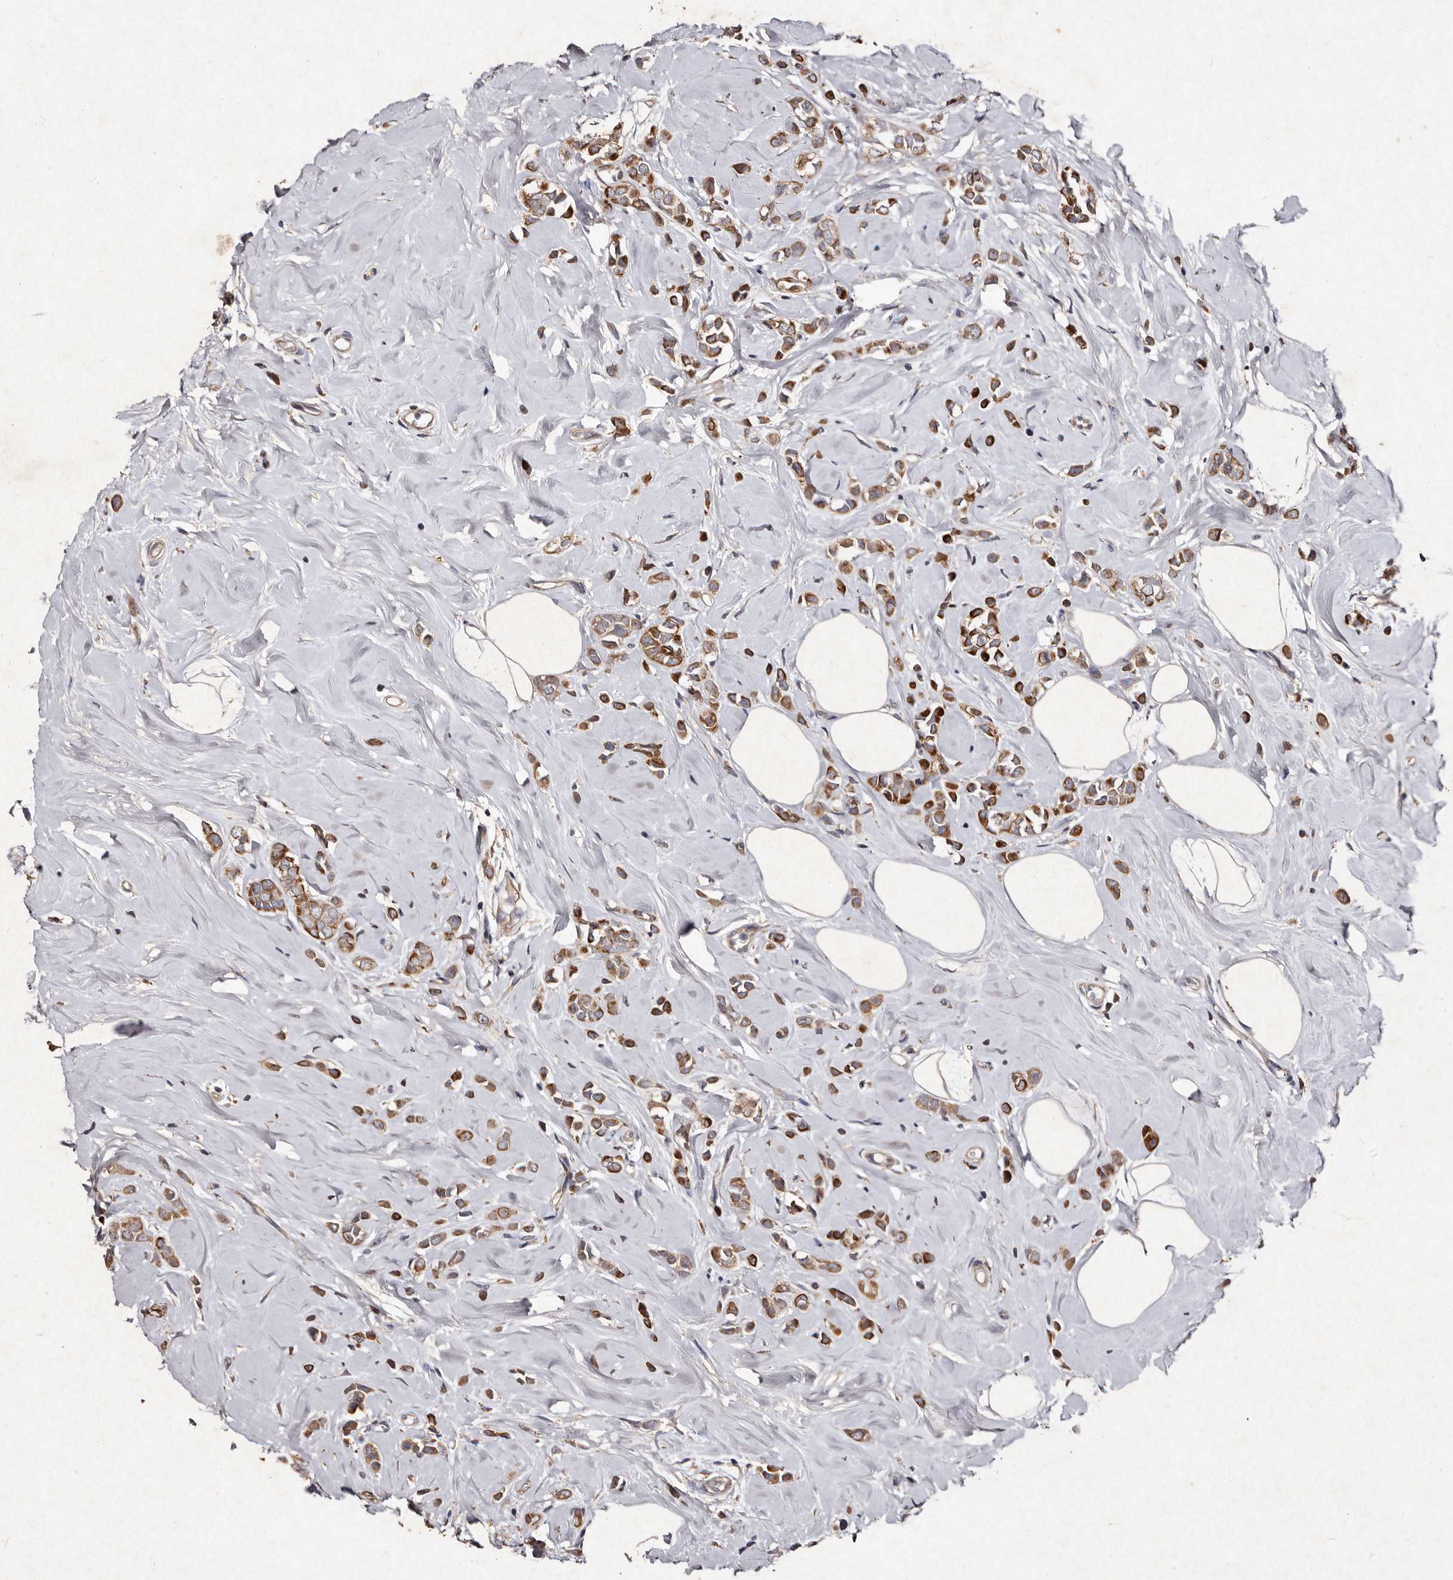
{"staining": {"intensity": "moderate", "quantity": ">75%", "location": "cytoplasmic/membranous"}, "tissue": "breast cancer", "cell_type": "Tumor cells", "image_type": "cancer", "snomed": [{"axis": "morphology", "description": "Lobular carcinoma"}, {"axis": "topography", "description": "Breast"}], "caption": "Breast cancer stained with immunohistochemistry displays moderate cytoplasmic/membranous staining in about >75% of tumor cells.", "gene": "TFB1M", "patient": {"sex": "female", "age": 47}}